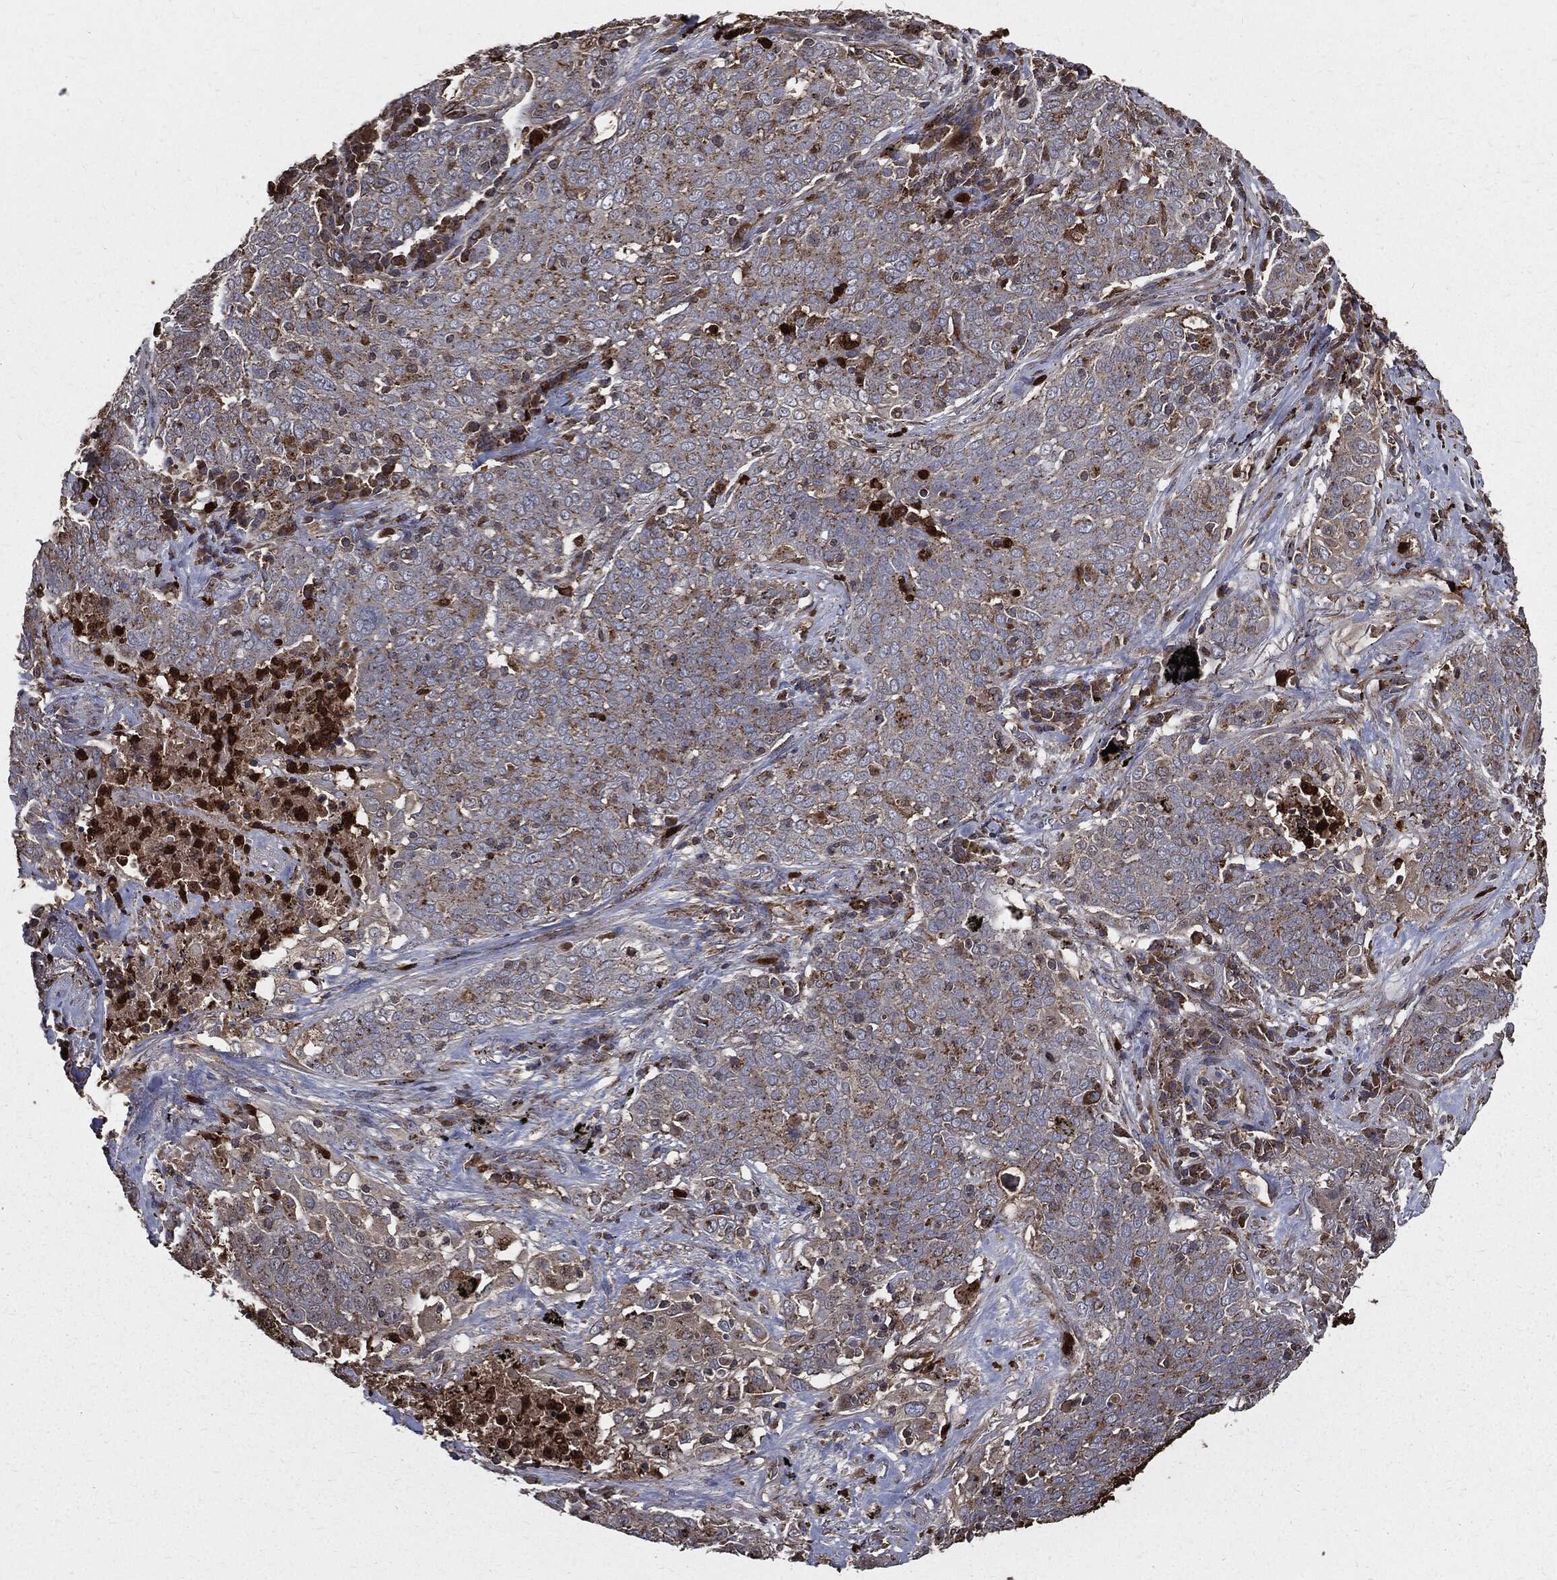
{"staining": {"intensity": "weak", "quantity": "25%-75%", "location": "cytoplasmic/membranous"}, "tissue": "lung cancer", "cell_type": "Tumor cells", "image_type": "cancer", "snomed": [{"axis": "morphology", "description": "Squamous cell carcinoma, NOS"}, {"axis": "topography", "description": "Lung"}], "caption": "Immunohistochemical staining of lung cancer (squamous cell carcinoma) shows low levels of weak cytoplasmic/membranous expression in approximately 25%-75% of tumor cells.", "gene": "PDCD6IP", "patient": {"sex": "male", "age": 82}}